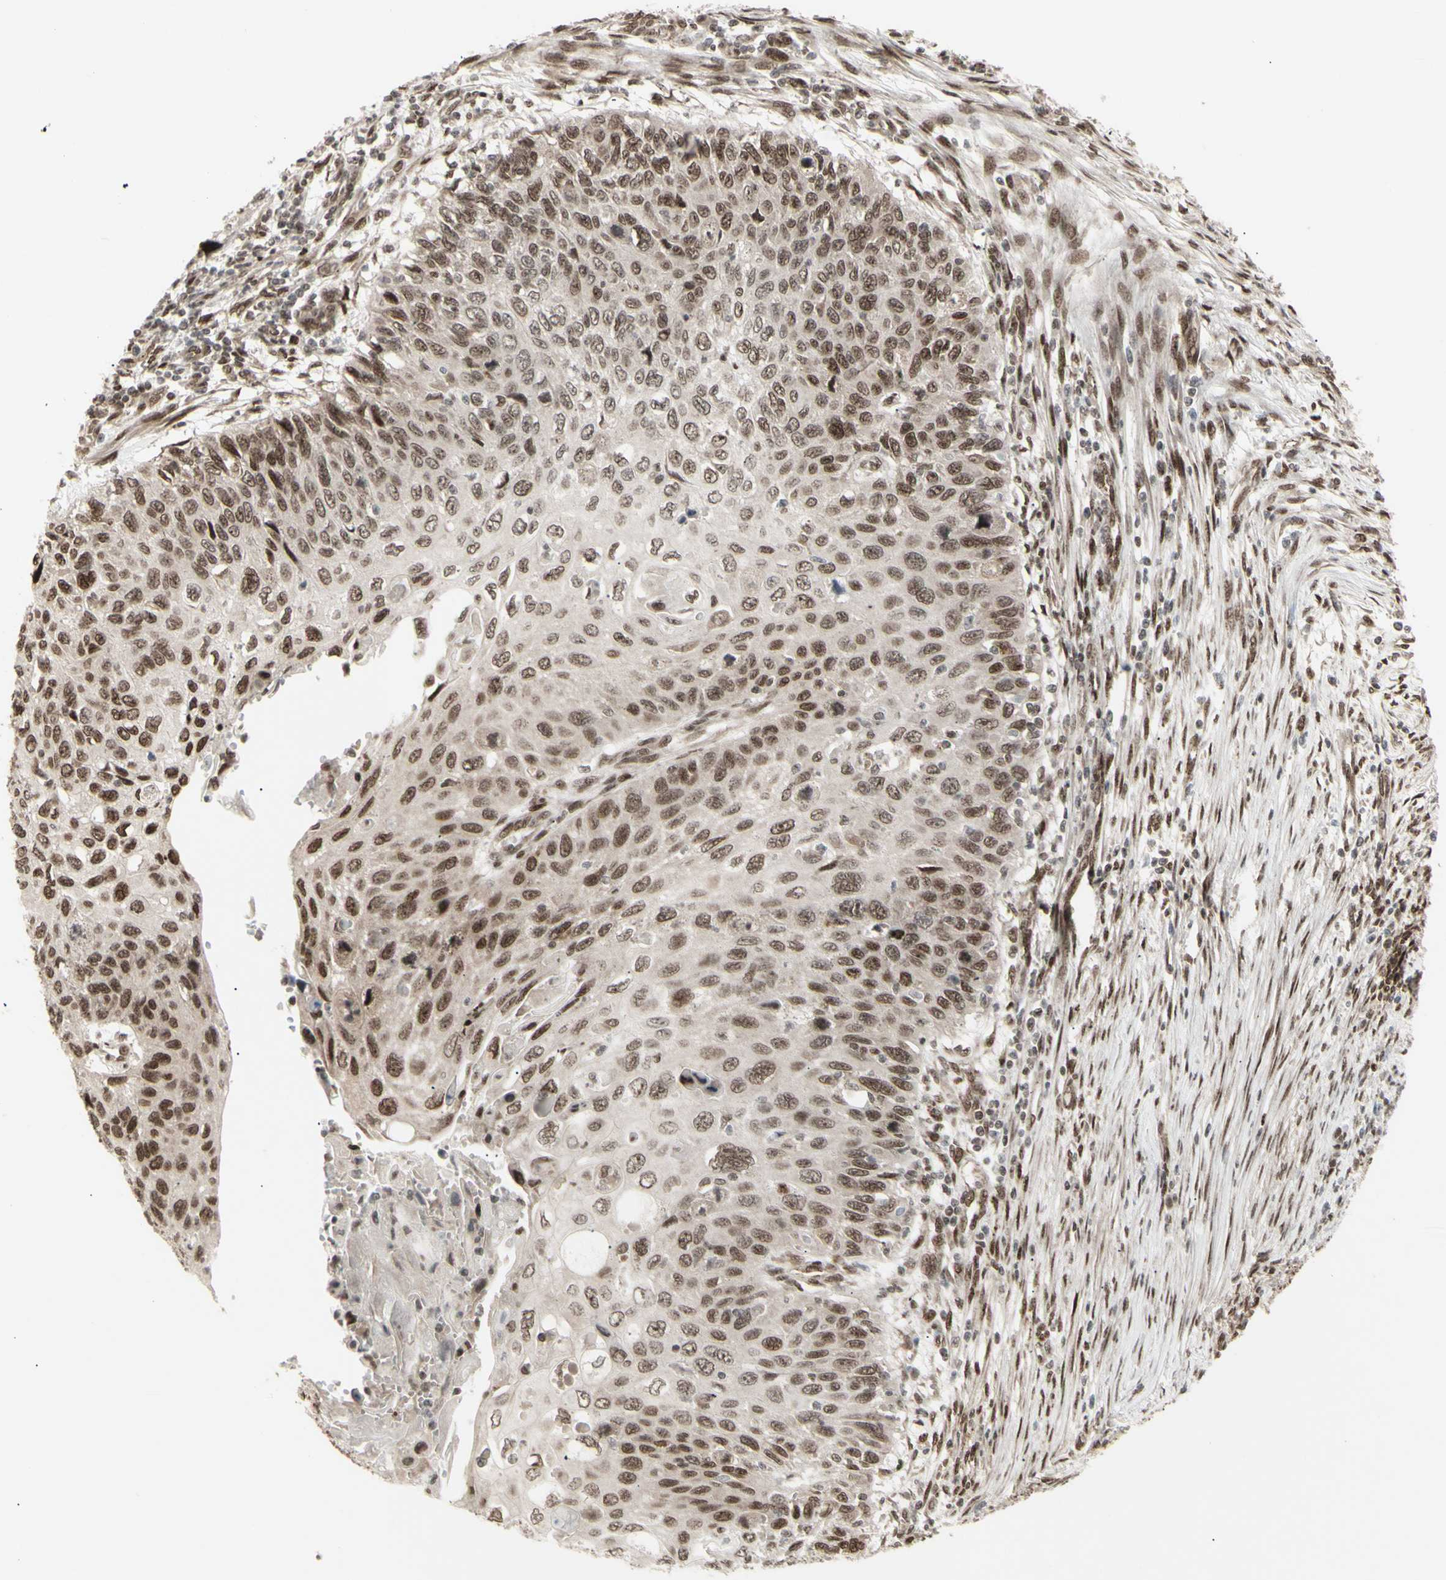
{"staining": {"intensity": "moderate", "quantity": ">75%", "location": "cytoplasmic/membranous,nuclear"}, "tissue": "cervical cancer", "cell_type": "Tumor cells", "image_type": "cancer", "snomed": [{"axis": "morphology", "description": "Squamous cell carcinoma, NOS"}, {"axis": "topography", "description": "Cervix"}], "caption": "Immunohistochemical staining of human cervical cancer reveals moderate cytoplasmic/membranous and nuclear protein expression in approximately >75% of tumor cells. The protein is shown in brown color, while the nuclei are stained blue.", "gene": "CBX1", "patient": {"sex": "female", "age": 70}}